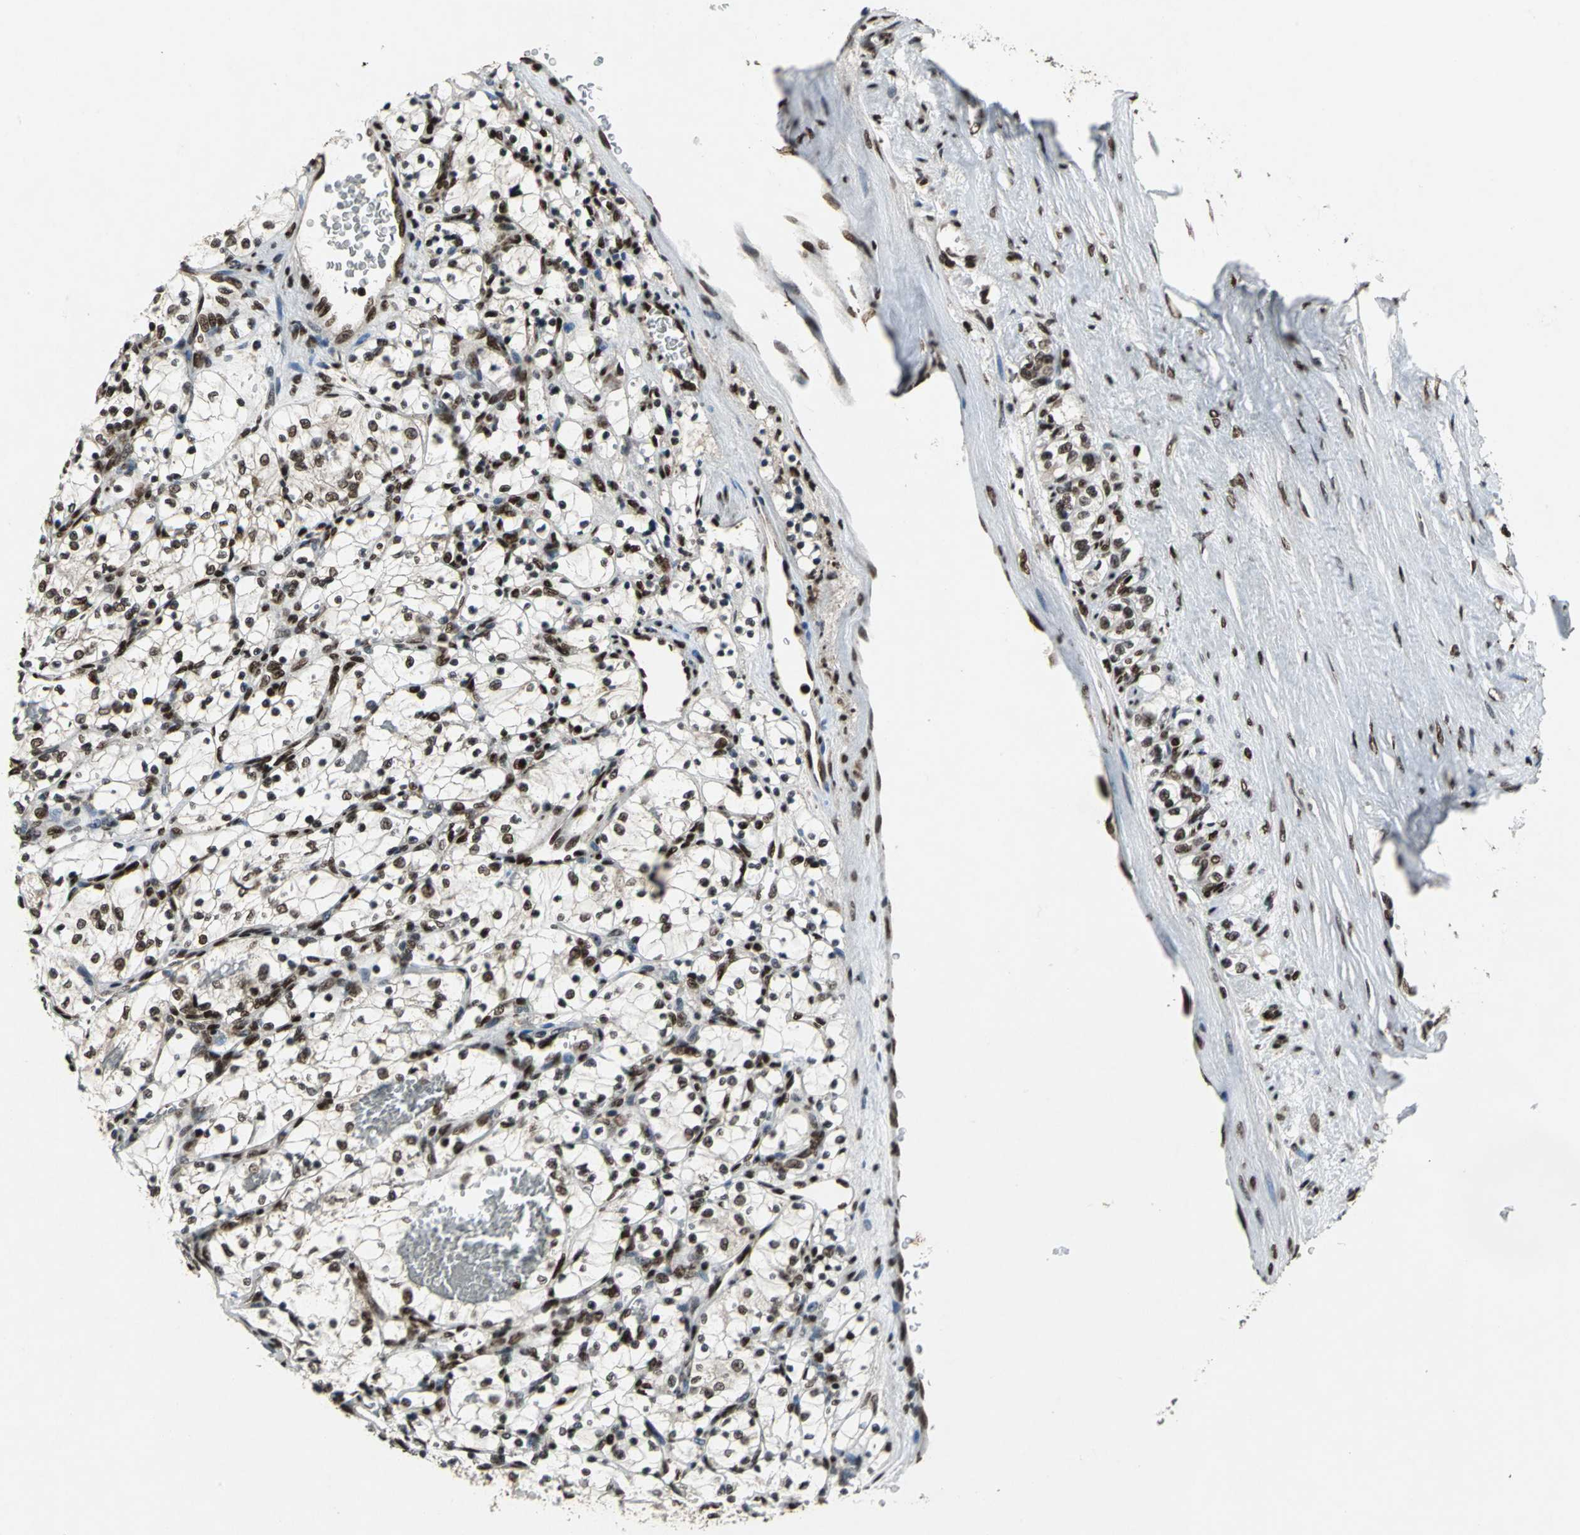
{"staining": {"intensity": "strong", "quantity": ">75%", "location": "nuclear"}, "tissue": "renal cancer", "cell_type": "Tumor cells", "image_type": "cancer", "snomed": [{"axis": "morphology", "description": "Adenocarcinoma, NOS"}, {"axis": "topography", "description": "Kidney"}], "caption": "Brown immunohistochemical staining in renal adenocarcinoma demonstrates strong nuclear expression in approximately >75% of tumor cells.", "gene": "MTA2", "patient": {"sex": "female", "age": 69}}